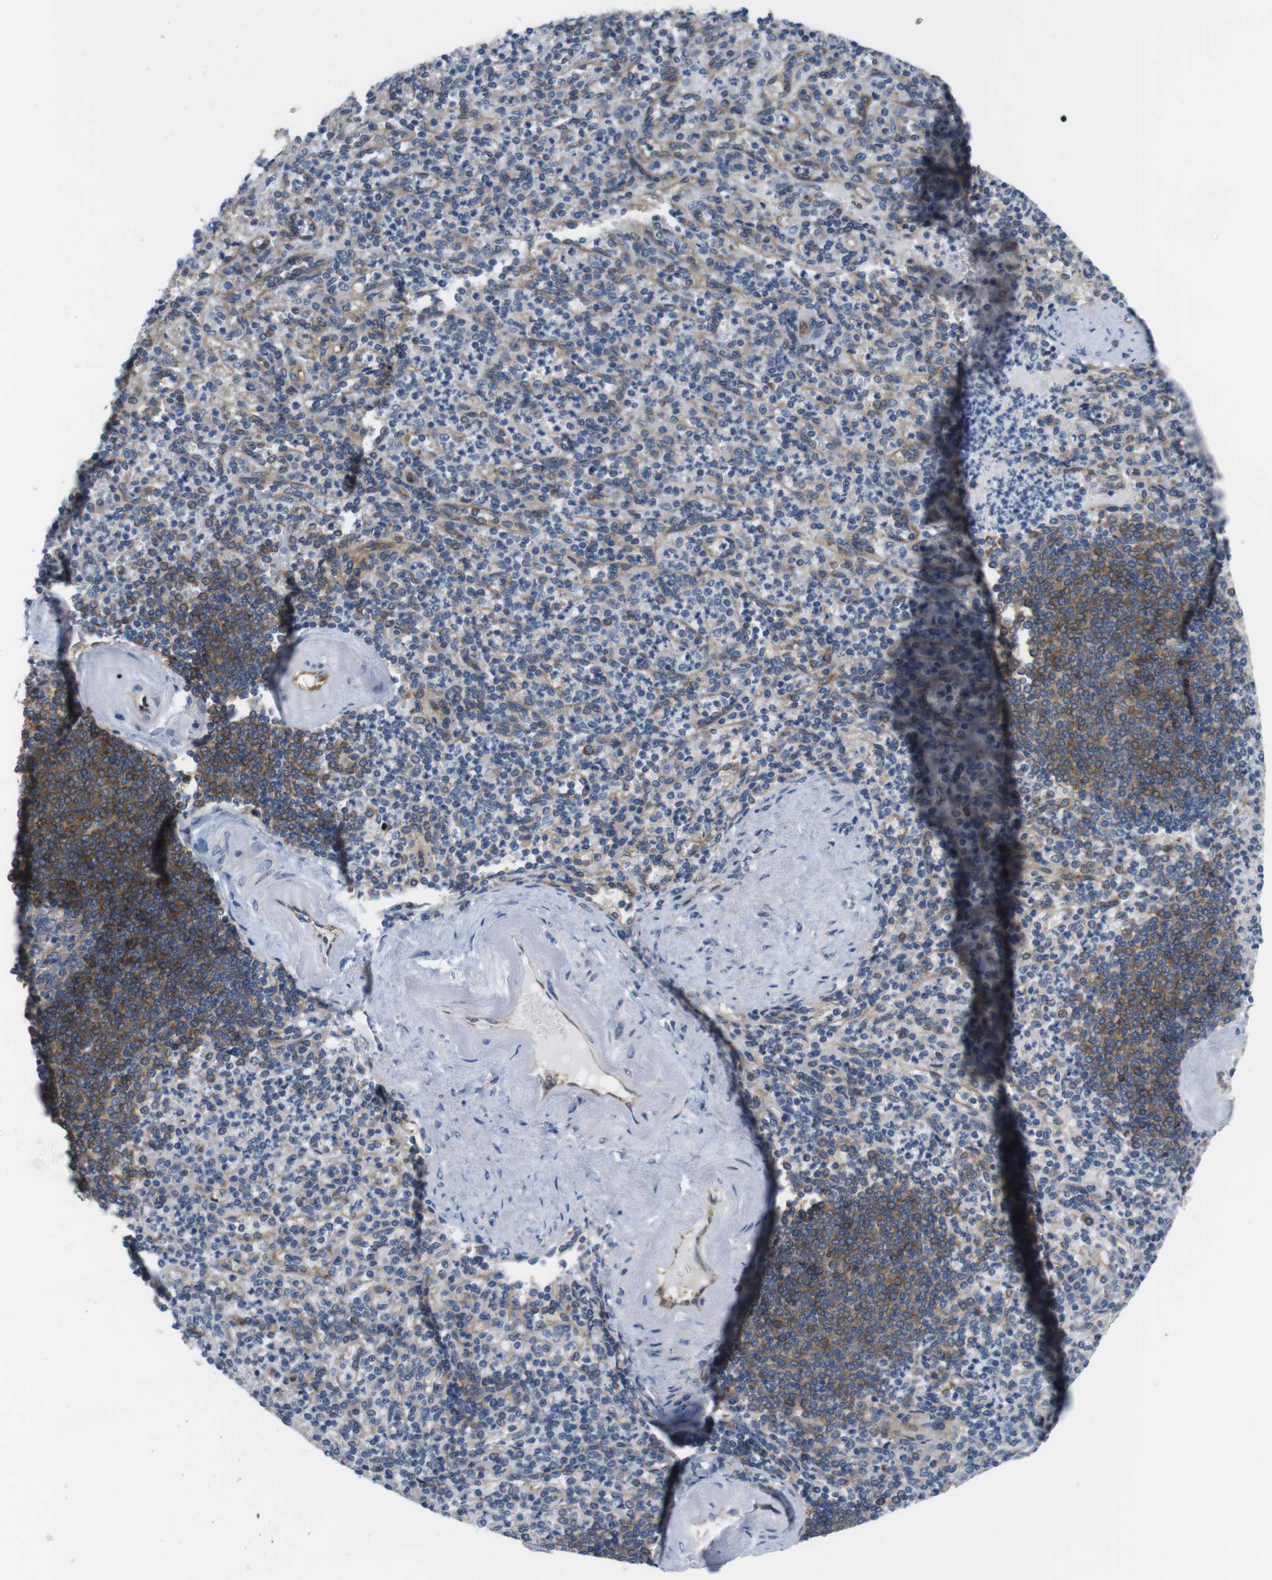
{"staining": {"intensity": "weak", "quantity": "<25%", "location": "cytoplasmic/membranous"}, "tissue": "spleen", "cell_type": "Cells in red pulp", "image_type": "normal", "snomed": [{"axis": "morphology", "description": "Normal tissue, NOS"}, {"axis": "topography", "description": "Spleen"}], "caption": "An immunohistochemistry (IHC) photomicrograph of normal spleen is shown. There is no staining in cells in red pulp of spleen.", "gene": "DCLK1", "patient": {"sex": "female", "age": 74}}